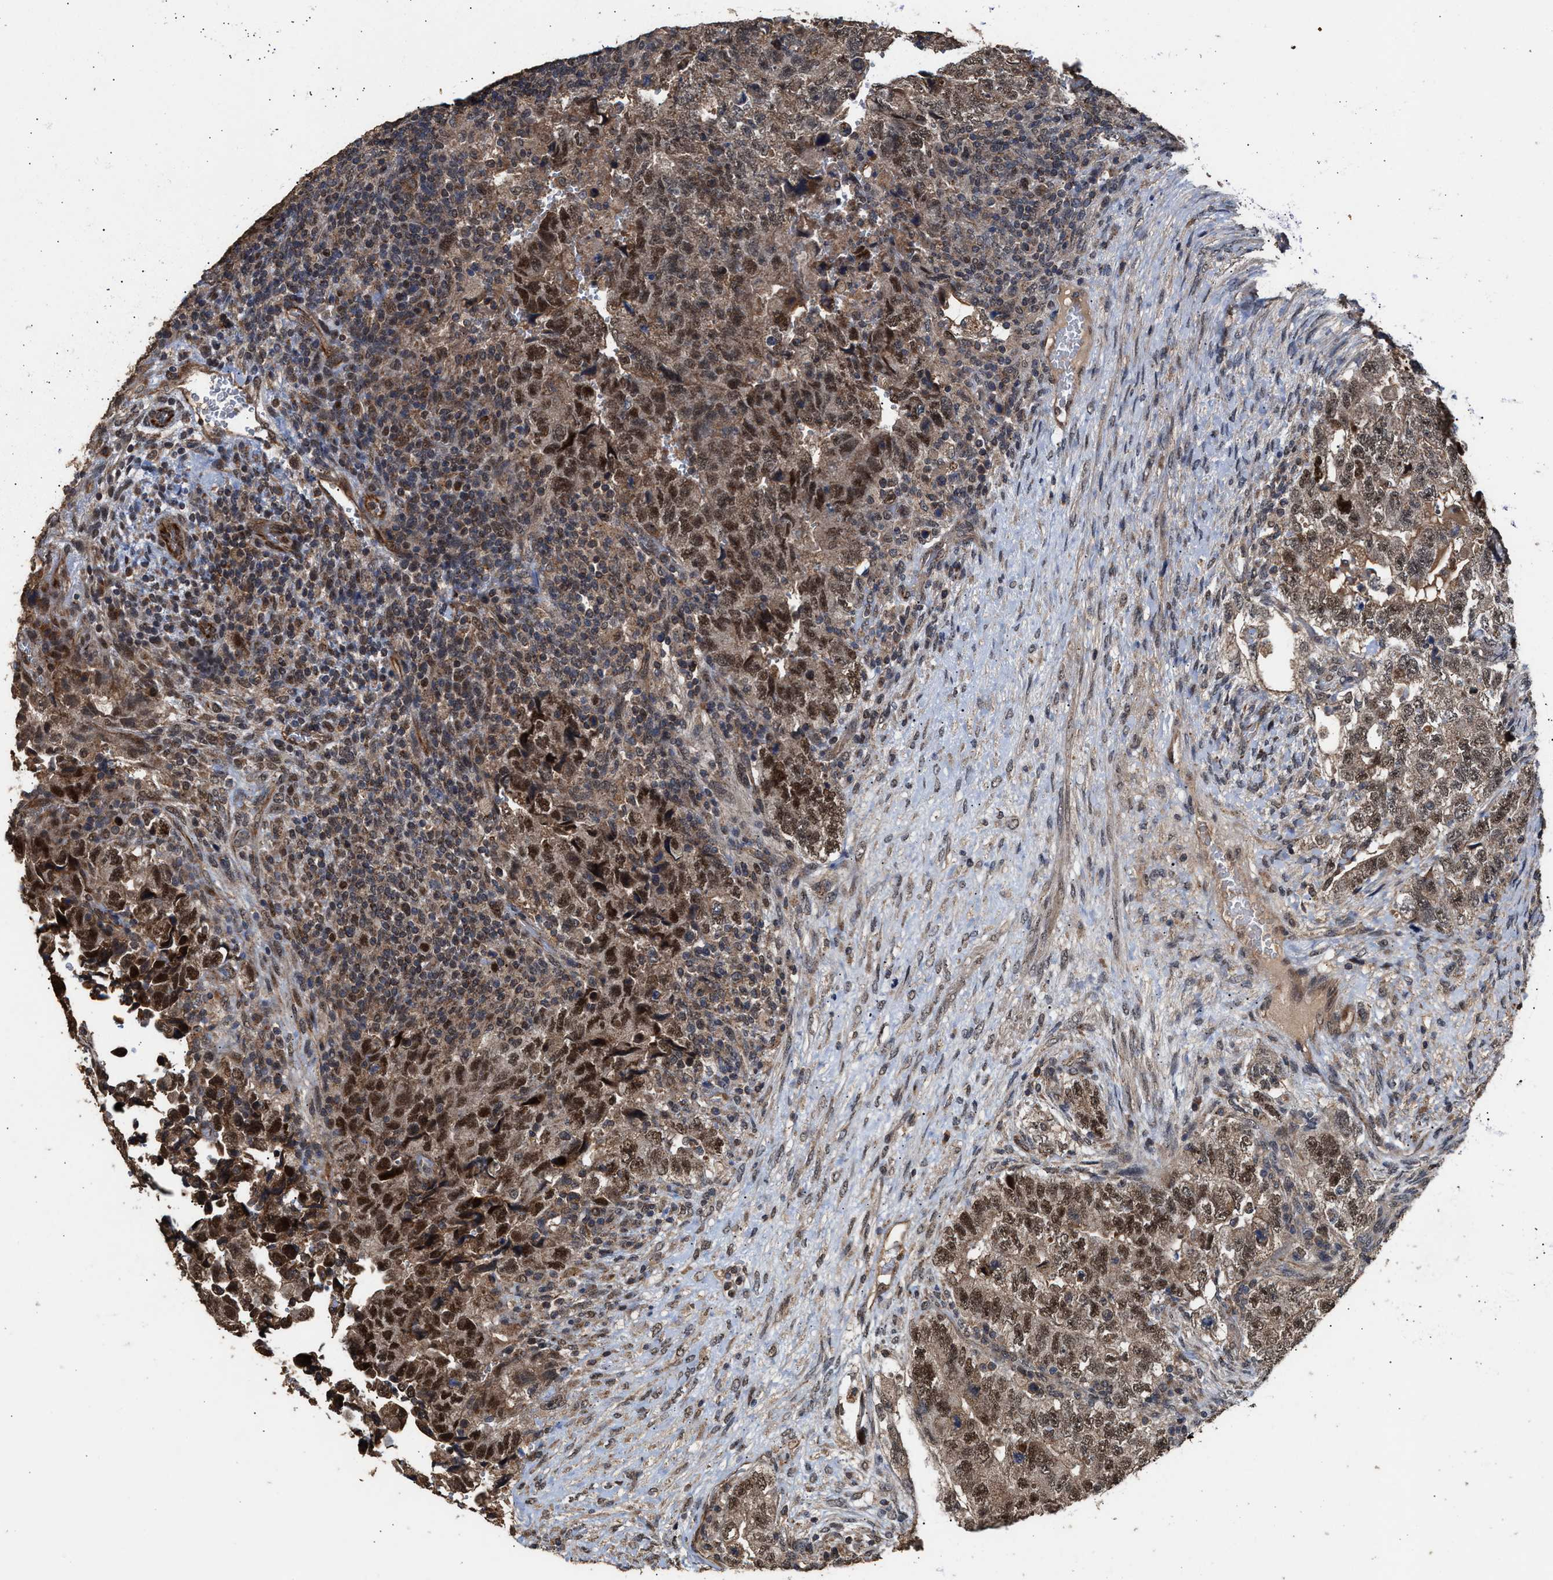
{"staining": {"intensity": "moderate", "quantity": ">75%", "location": "cytoplasmic/membranous,nuclear"}, "tissue": "testis cancer", "cell_type": "Tumor cells", "image_type": "cancer", "snomed": [{"axis": "morphology", "description": "Carcinoma, Embryonal, NOS"}, {"axis": "topography", "description": "Testis"}], "caption": "The image reveals immunohistochemical staining of testis cancer. There is moderate cytoplasmic/membranous and nuclear staining is seen in about >75% of tumor cells.", "gene": "ZNHIT6", "patient": {"sex": "male", "age": 36}}